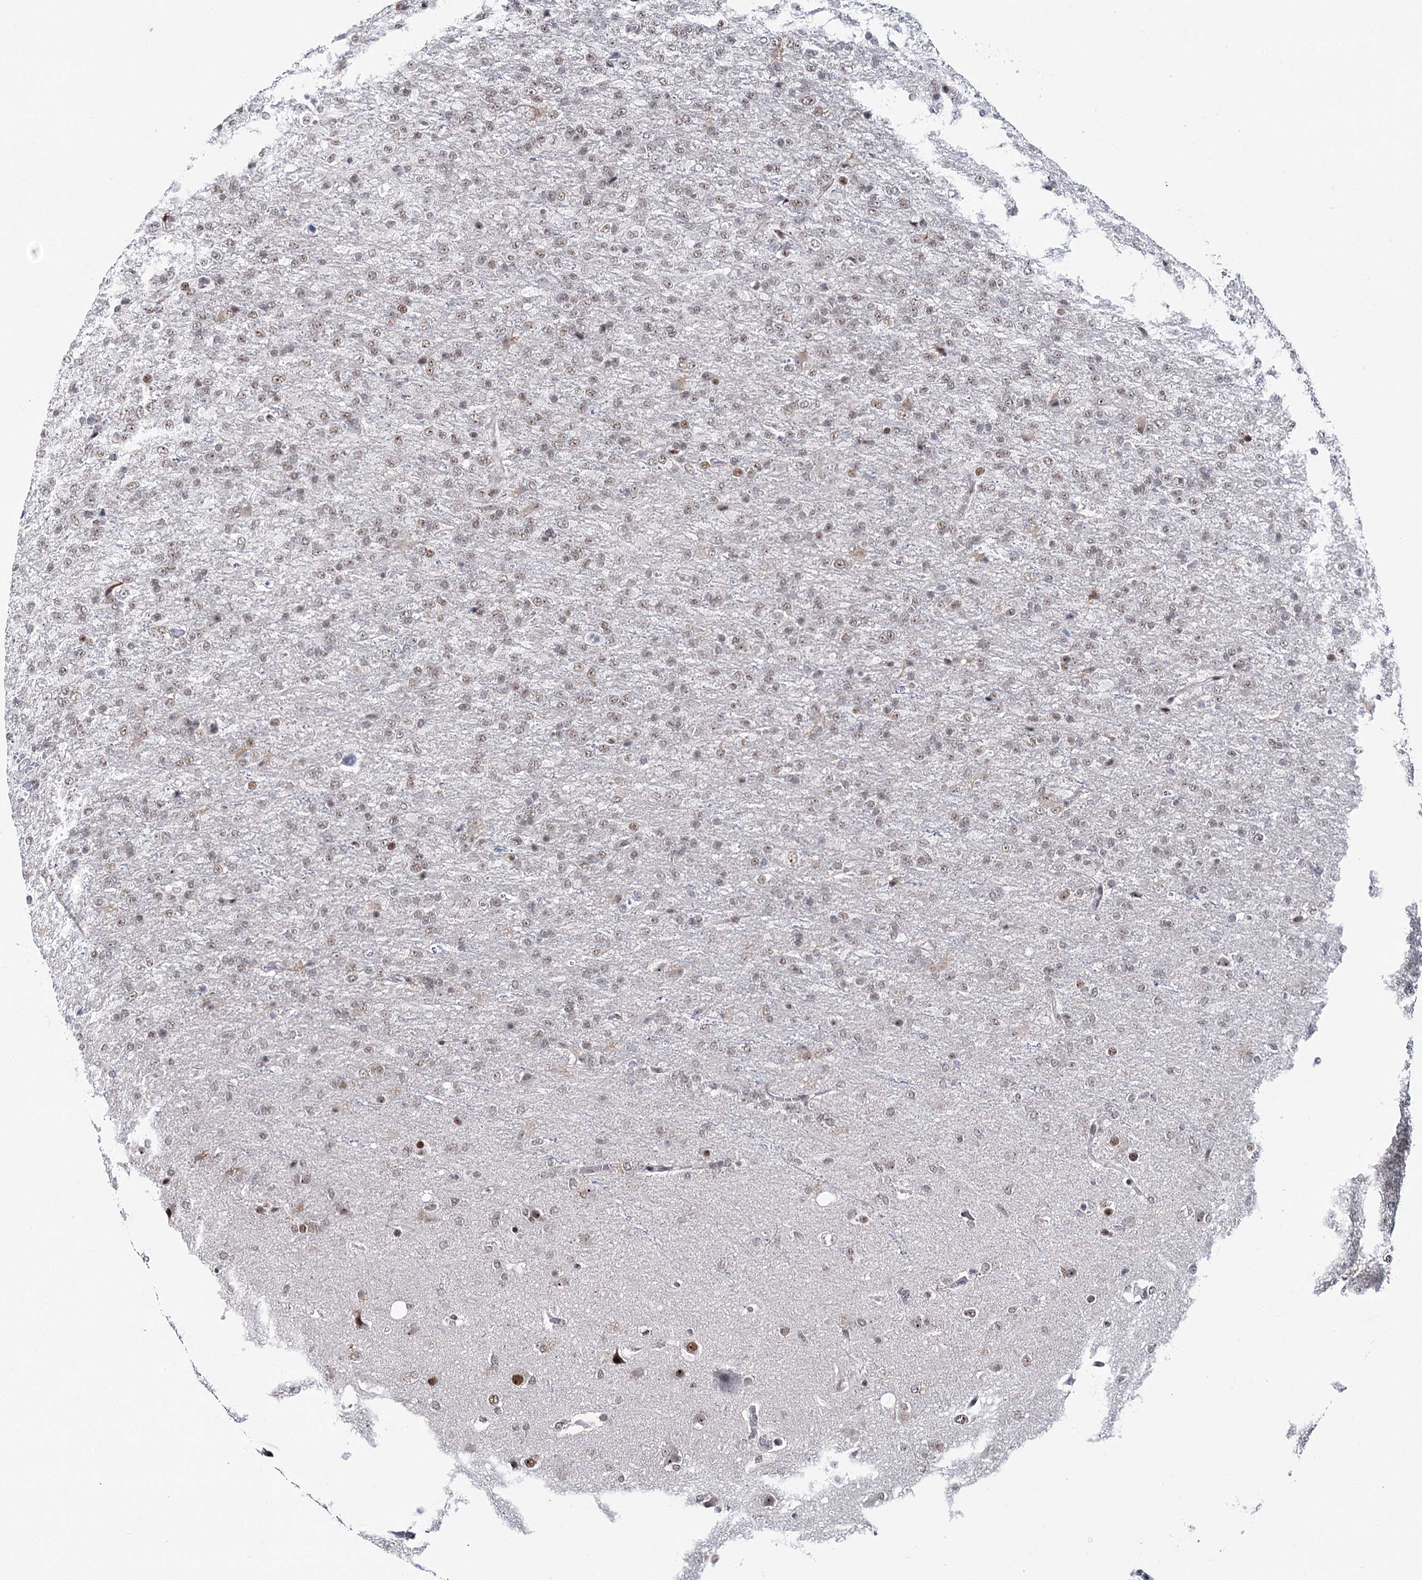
{"staining": {"intensity": "moderate", "quantity": ">75%", "location": "nuclear"}, "tissue": "glioma", "cell_type": "Tumor cells", "image_type": "cancer", "snomed": [{"axis": "morphology", "description": "Glioma, malignant, High grade"}, {"axis": "topography", "description": "Brain"}], "caption": "Brown immunohistochemical staining in malignant glioma (high-grade) demonstrates moderate nuclear staining in approximately >75% of tumor cells.", "gene": "SCAF8", "patient": {"sex": "female", "age": 74}}